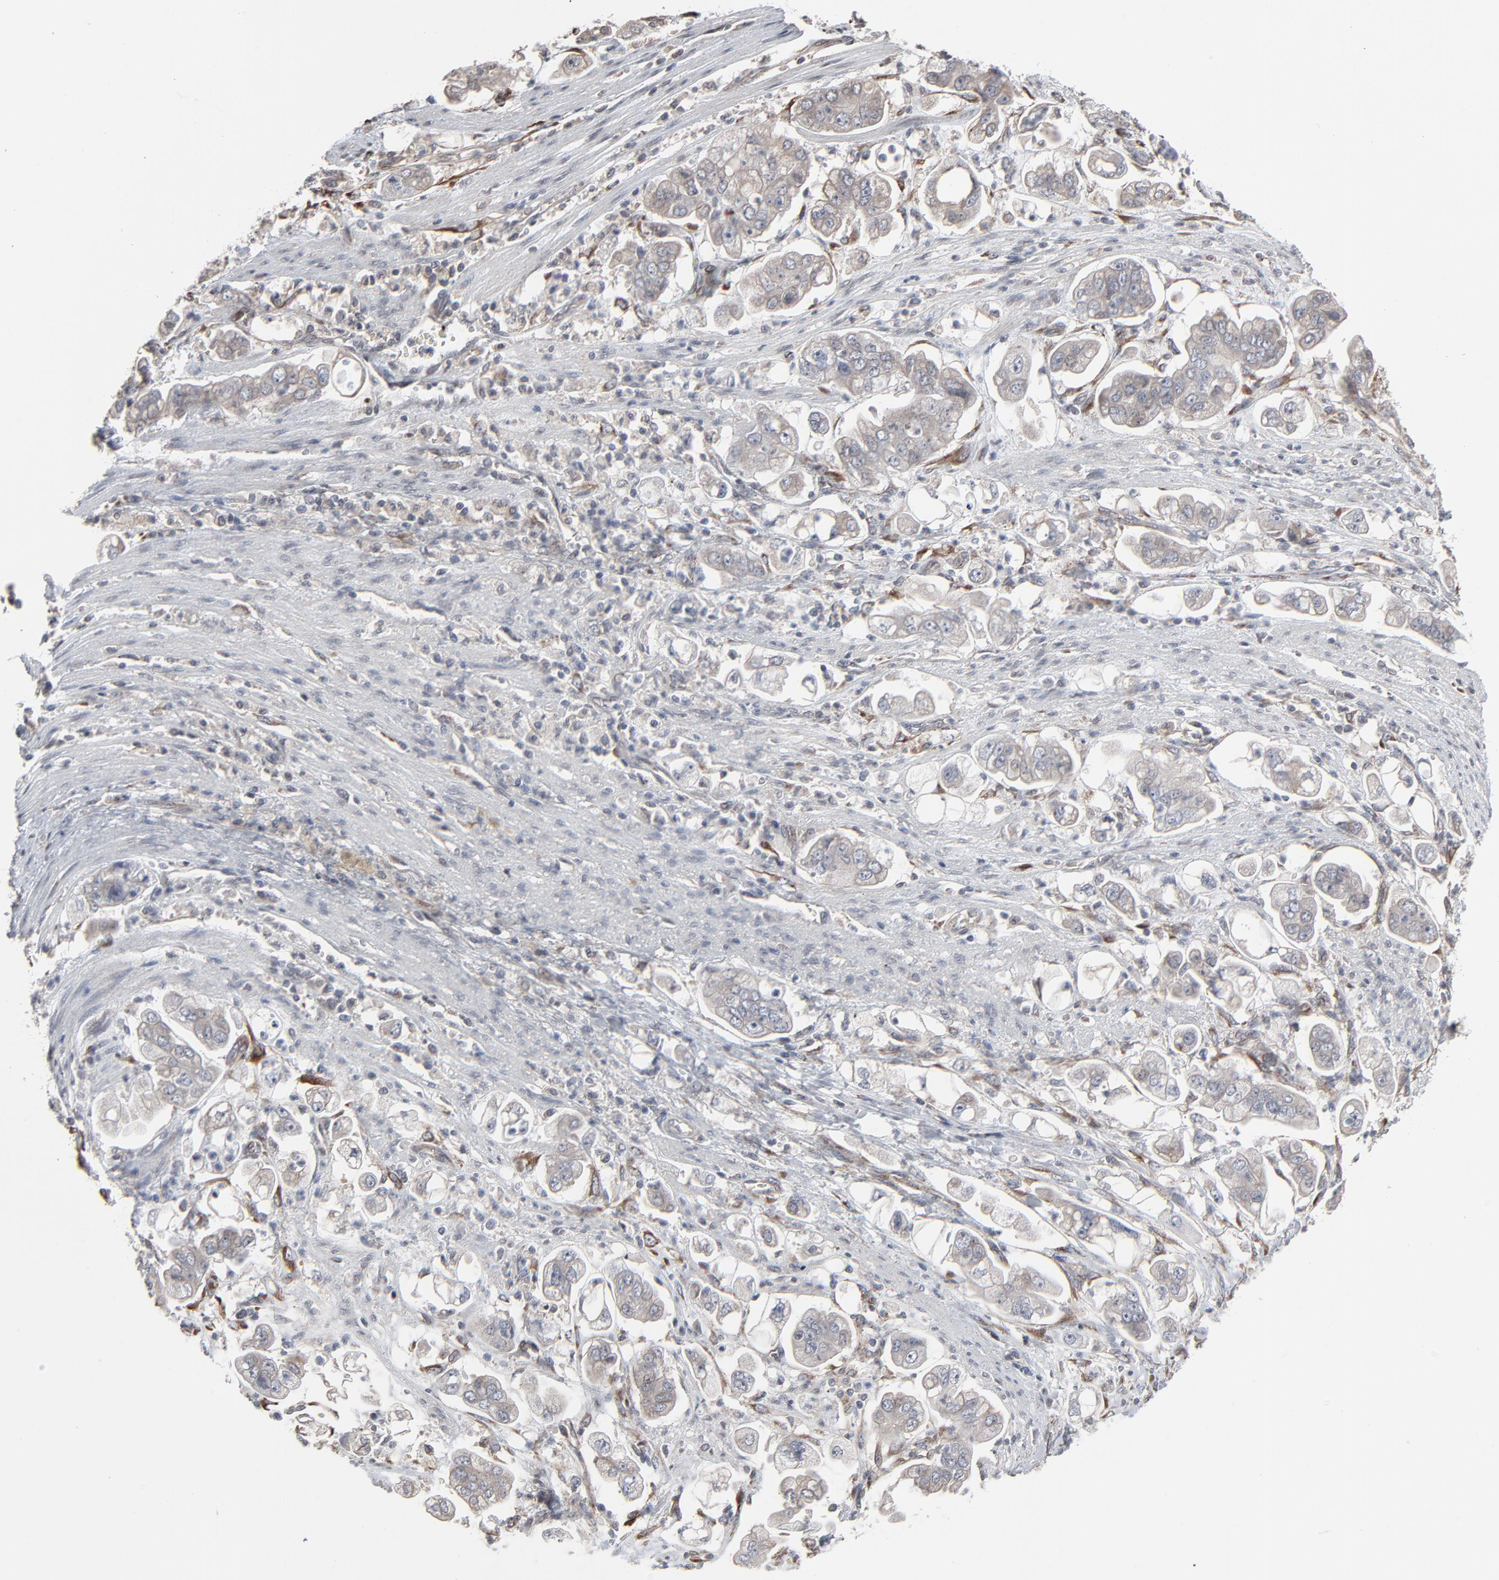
{"staining": {"intensity": "weak", "quantity": "<25%", "location": "cytoplasmic/membranous"}, "tissue": "stomach cancer", "cell_type": "Tumor cells", "image_type": "cancer", "snomed": [{"axis": "morphology", "description": "Adenocarcinoma, NOS"}, {"axis": "topography", "description": "Stomach"}], "caption": "Tumor cells show no significant protein staining in stomach cancer (adenocarcinoma). Brightfield microscopy of IHC stained with DAB (3,3'-diaminobenzidine) (brown) and hematoxylin (blue), captured at high magnification.", "gene": "CTNND1", "patient": {"sex": "male", "age": 62}}